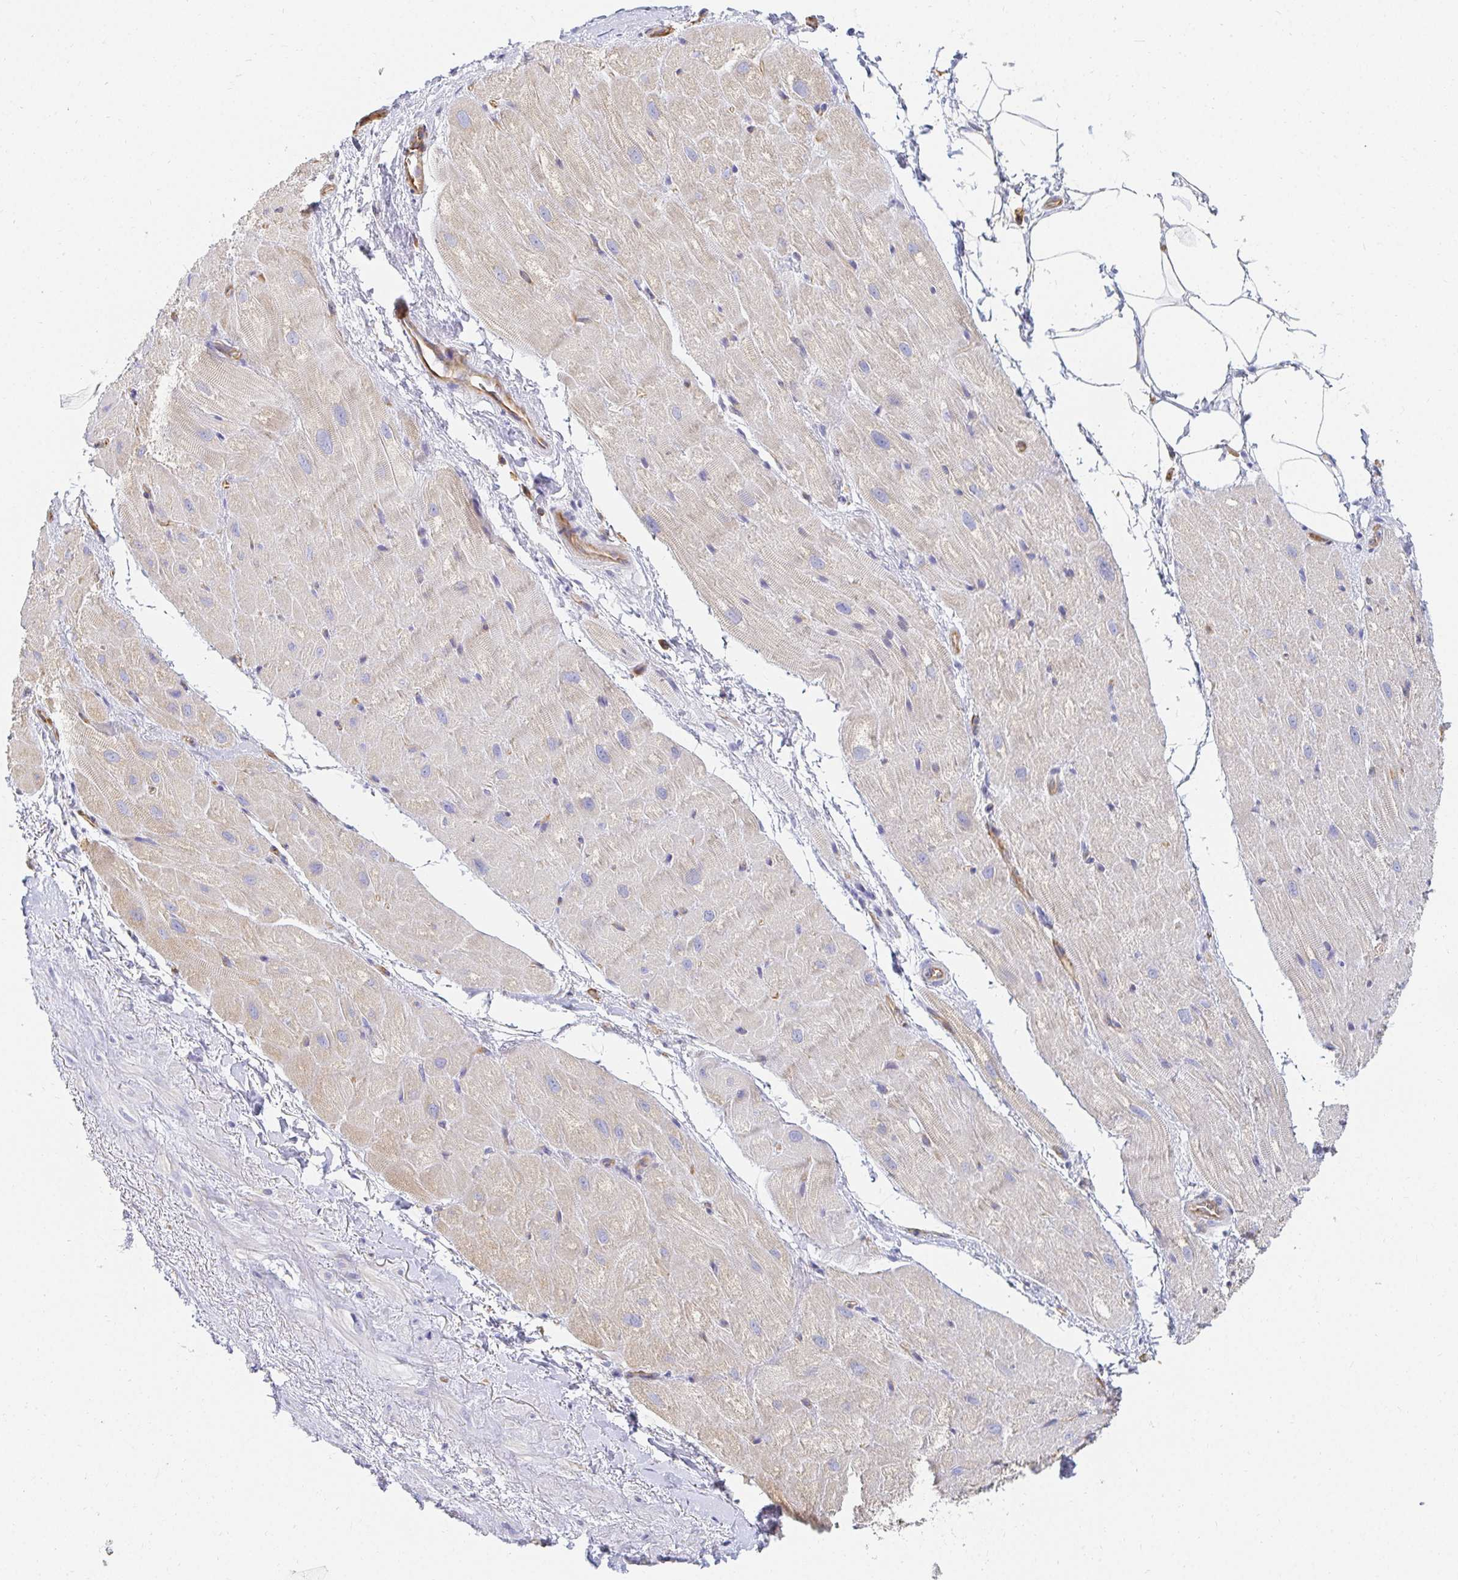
{"staining": {"intensity": "weak", "quantity": "25%-75%", "location": "cytoplasmic/membranous"}, "tissue": "heart muscle", "cell_type": "Cardiomyocytes", "image_type": "normal", "snomed": [{"axis": "morphology", "description": "Normal tissue, NOS"}, {"axis": "topography", "description": "Heart"}], "caption": "A micrograph showing weak cytoplasmic/membranous expression in about 25%-75% of cardiomyocytes in benign heart muscle, as visualized by brown immunohistochemical staining.", "gene": "TSPAN19", "patient": {"sex": "male", "age": 62}}